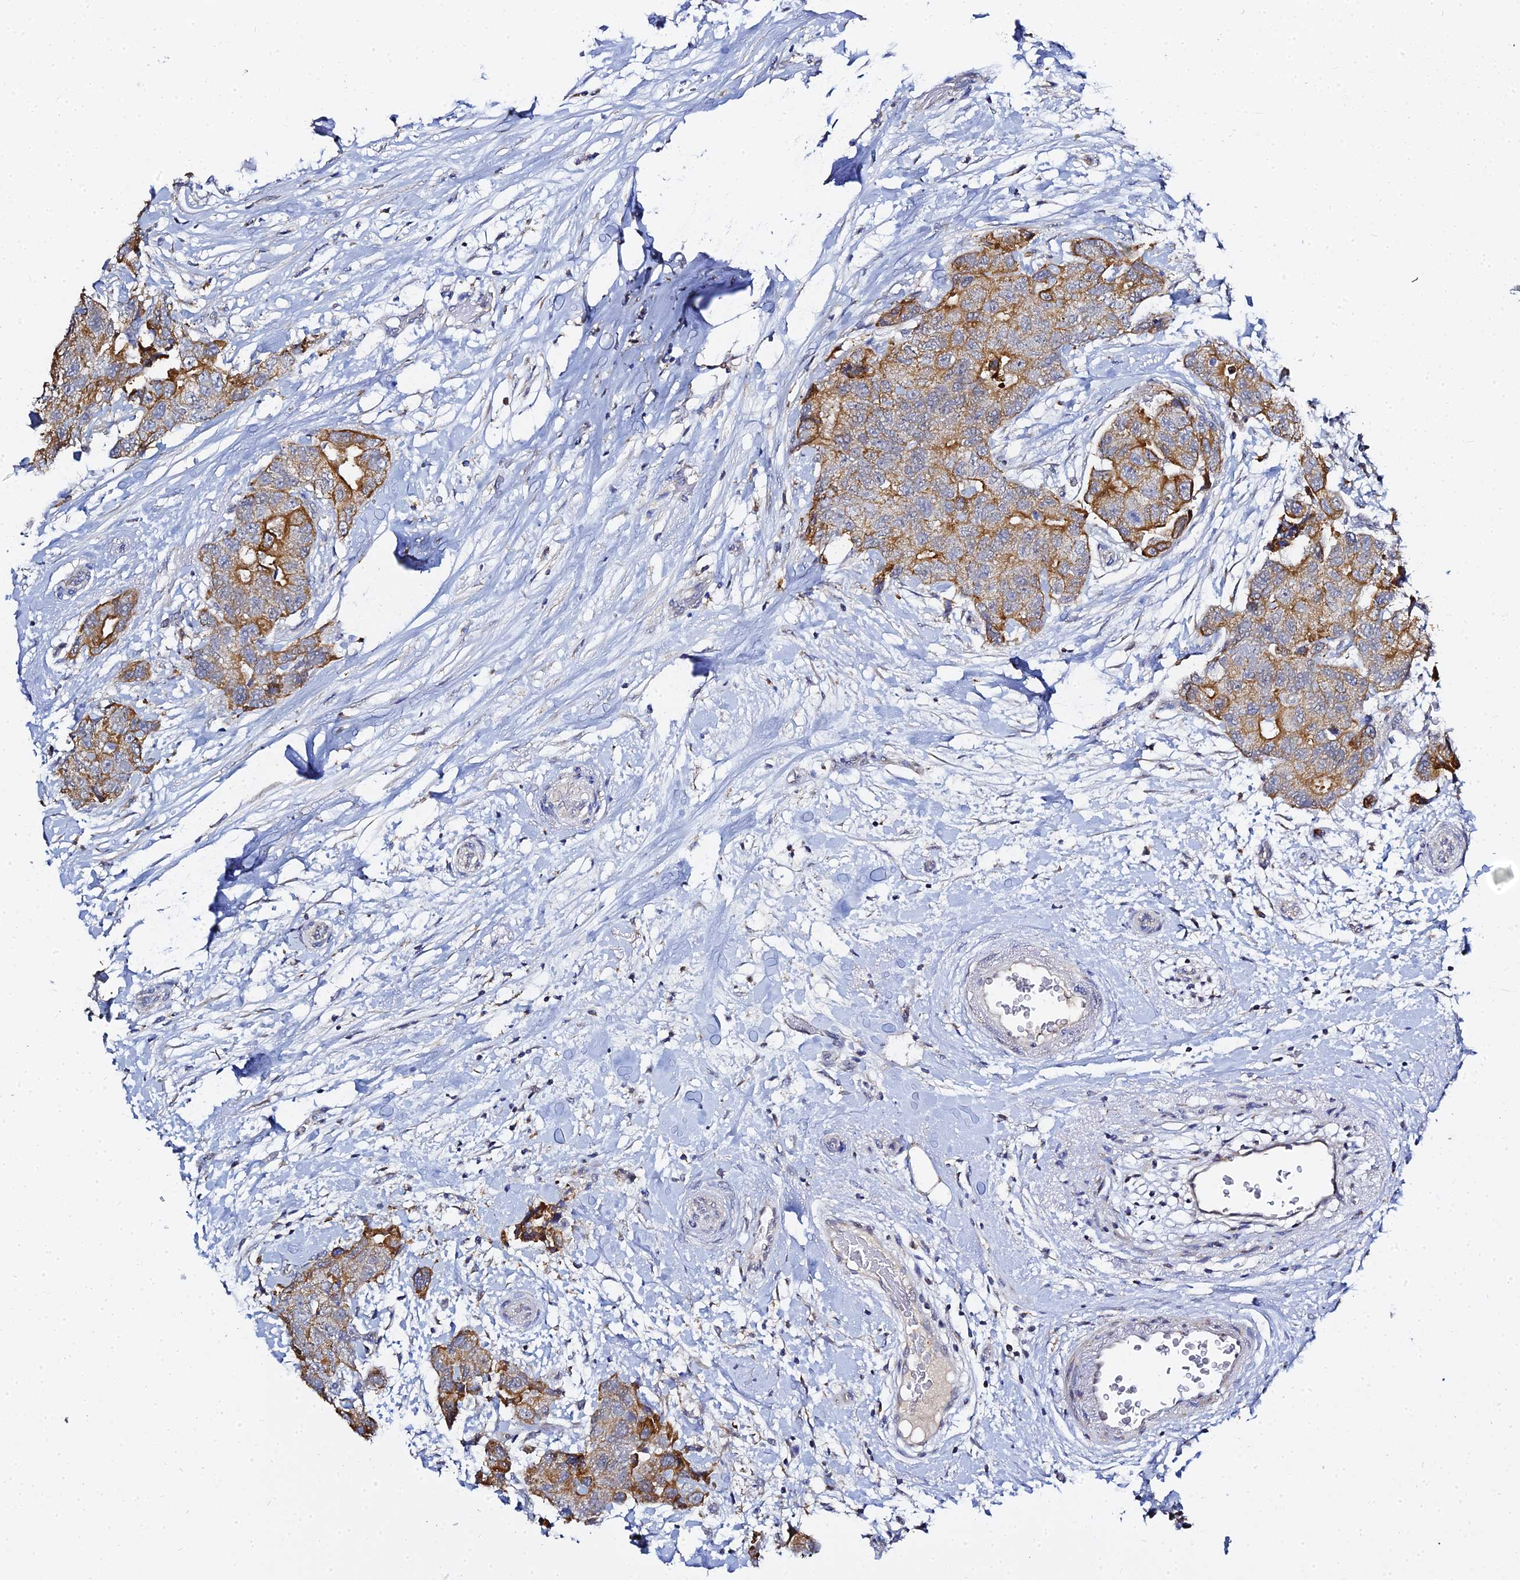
{"staining": {"intensity": "strong", "quantity": "25%-75%", "location": "cytoplasmic/membranous"}, "tissue": "breast cancer", "cell_type": "Tumor cells", "image_type": "cancer", "snomed": [{"axis": "morphology", "description": "Duct carcinoma"}, {"axis": "topography", "description": "Breast"}], "caption": "Strong cytoplasmic/membranous positivity for a protein is identified in about 25%-75% of tumor cells of infiltrating ductal carcinoma (breast) using immunohistochemistry (IHC).", "gene": "ZXDA", "patient": {"sex": "female", "age": 62}}